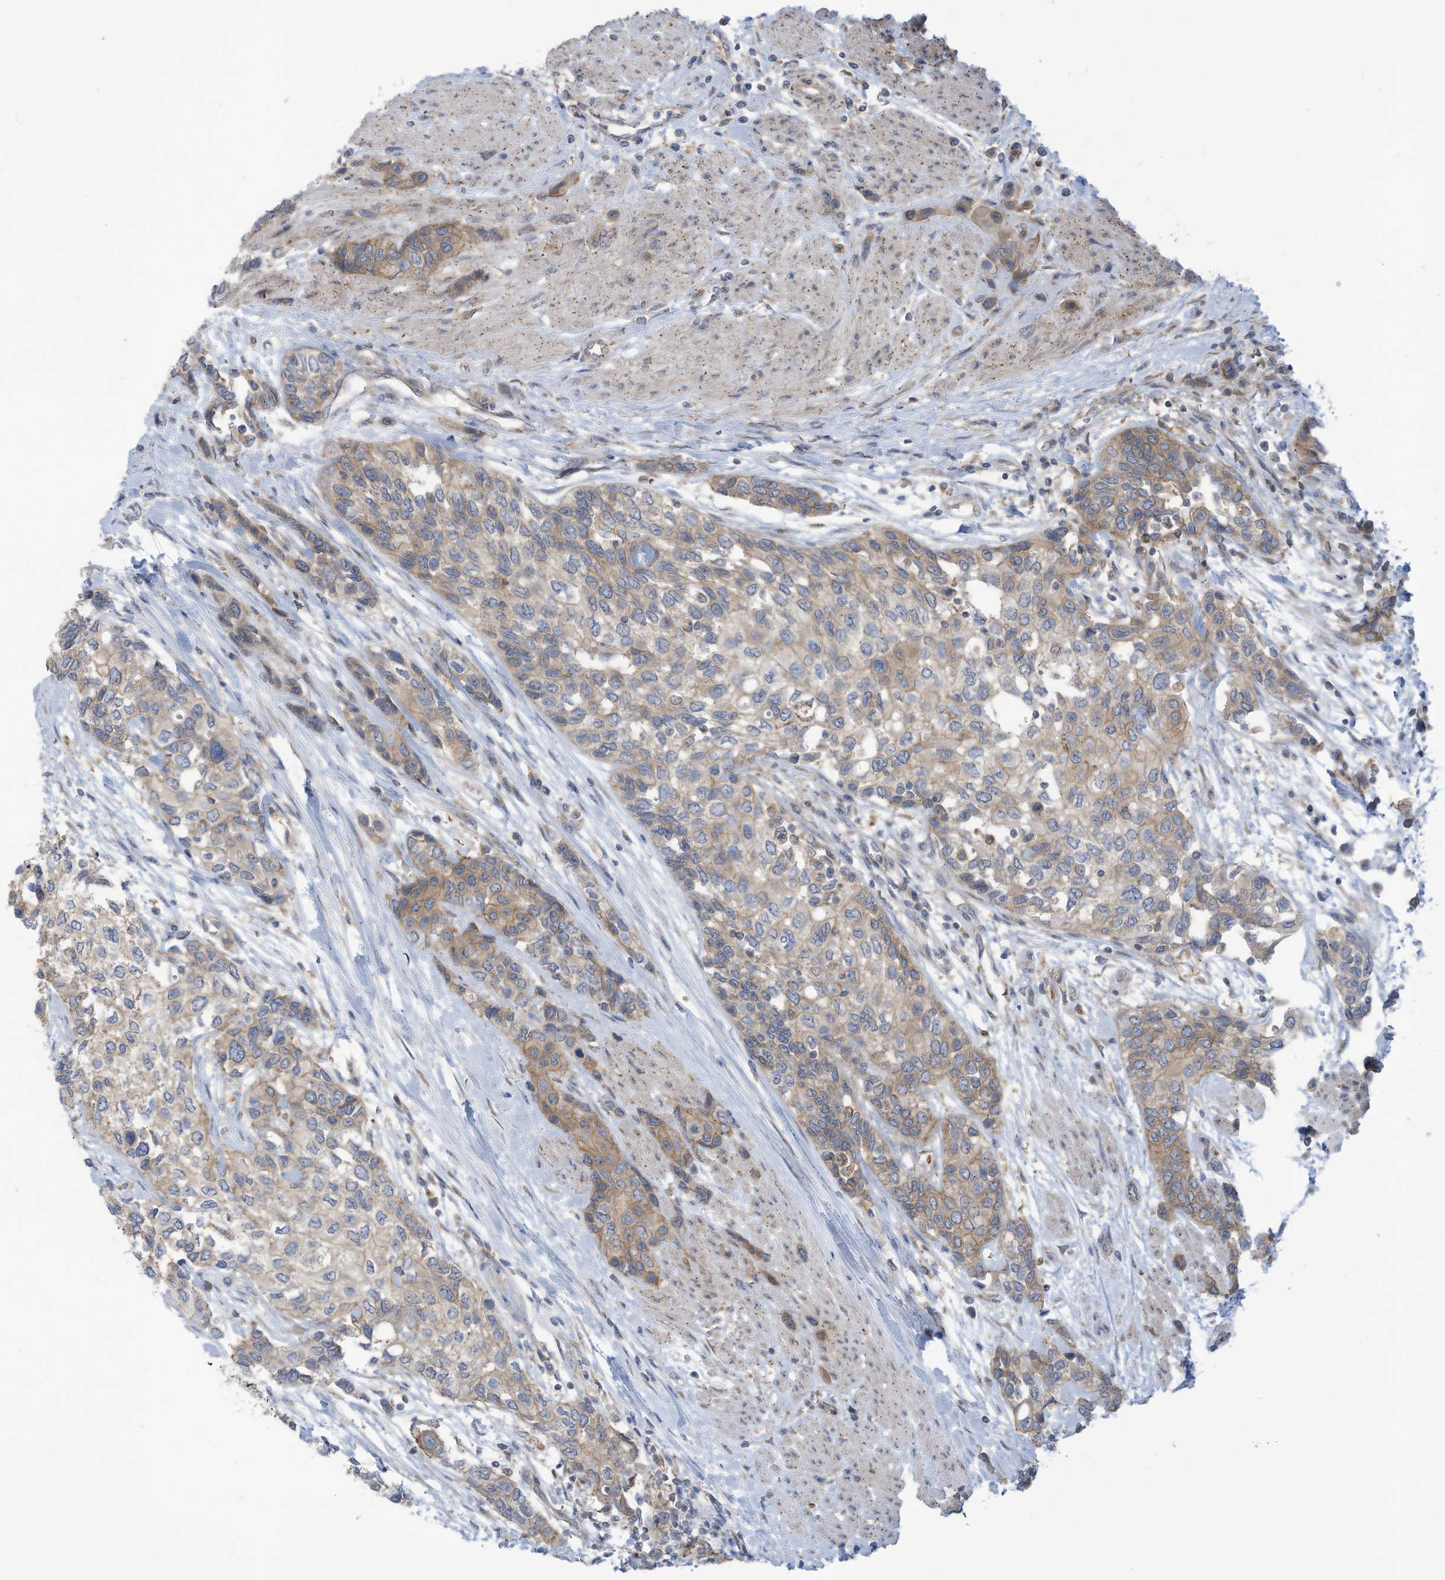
{"staining": {"intensity": "moderate", "quantity": "25%-75%", "location": "cytoplasmic/membranous"}, "tissue": "urothelial cancer", "cell_type": "Tumor cells", "image_type": "cancer", "snomed": [{"axis": "morphology", "description": "Normal tissue, NOS"}, {"axis": "morphology", "description": "Urothelial carcinoma, High grade"}, {"axis": "topography", "description": "Vascular tissue"}, {"axis": "topography", "description": "Urinary bladder"}], "caption": "Protein staining demonstrates moderate cytoplasmic/membranous positivity in approximately 25%-75% of tumor cells in urothelial cancer. The staining is performed using DAB (3,3'-diaminobenzidine) brown chromogen to label protein expression. The nuclei are counter-stained blue using hematoxylin.", "gene": "ADAT2", "patient": {"sex": "female", "age": 56}}